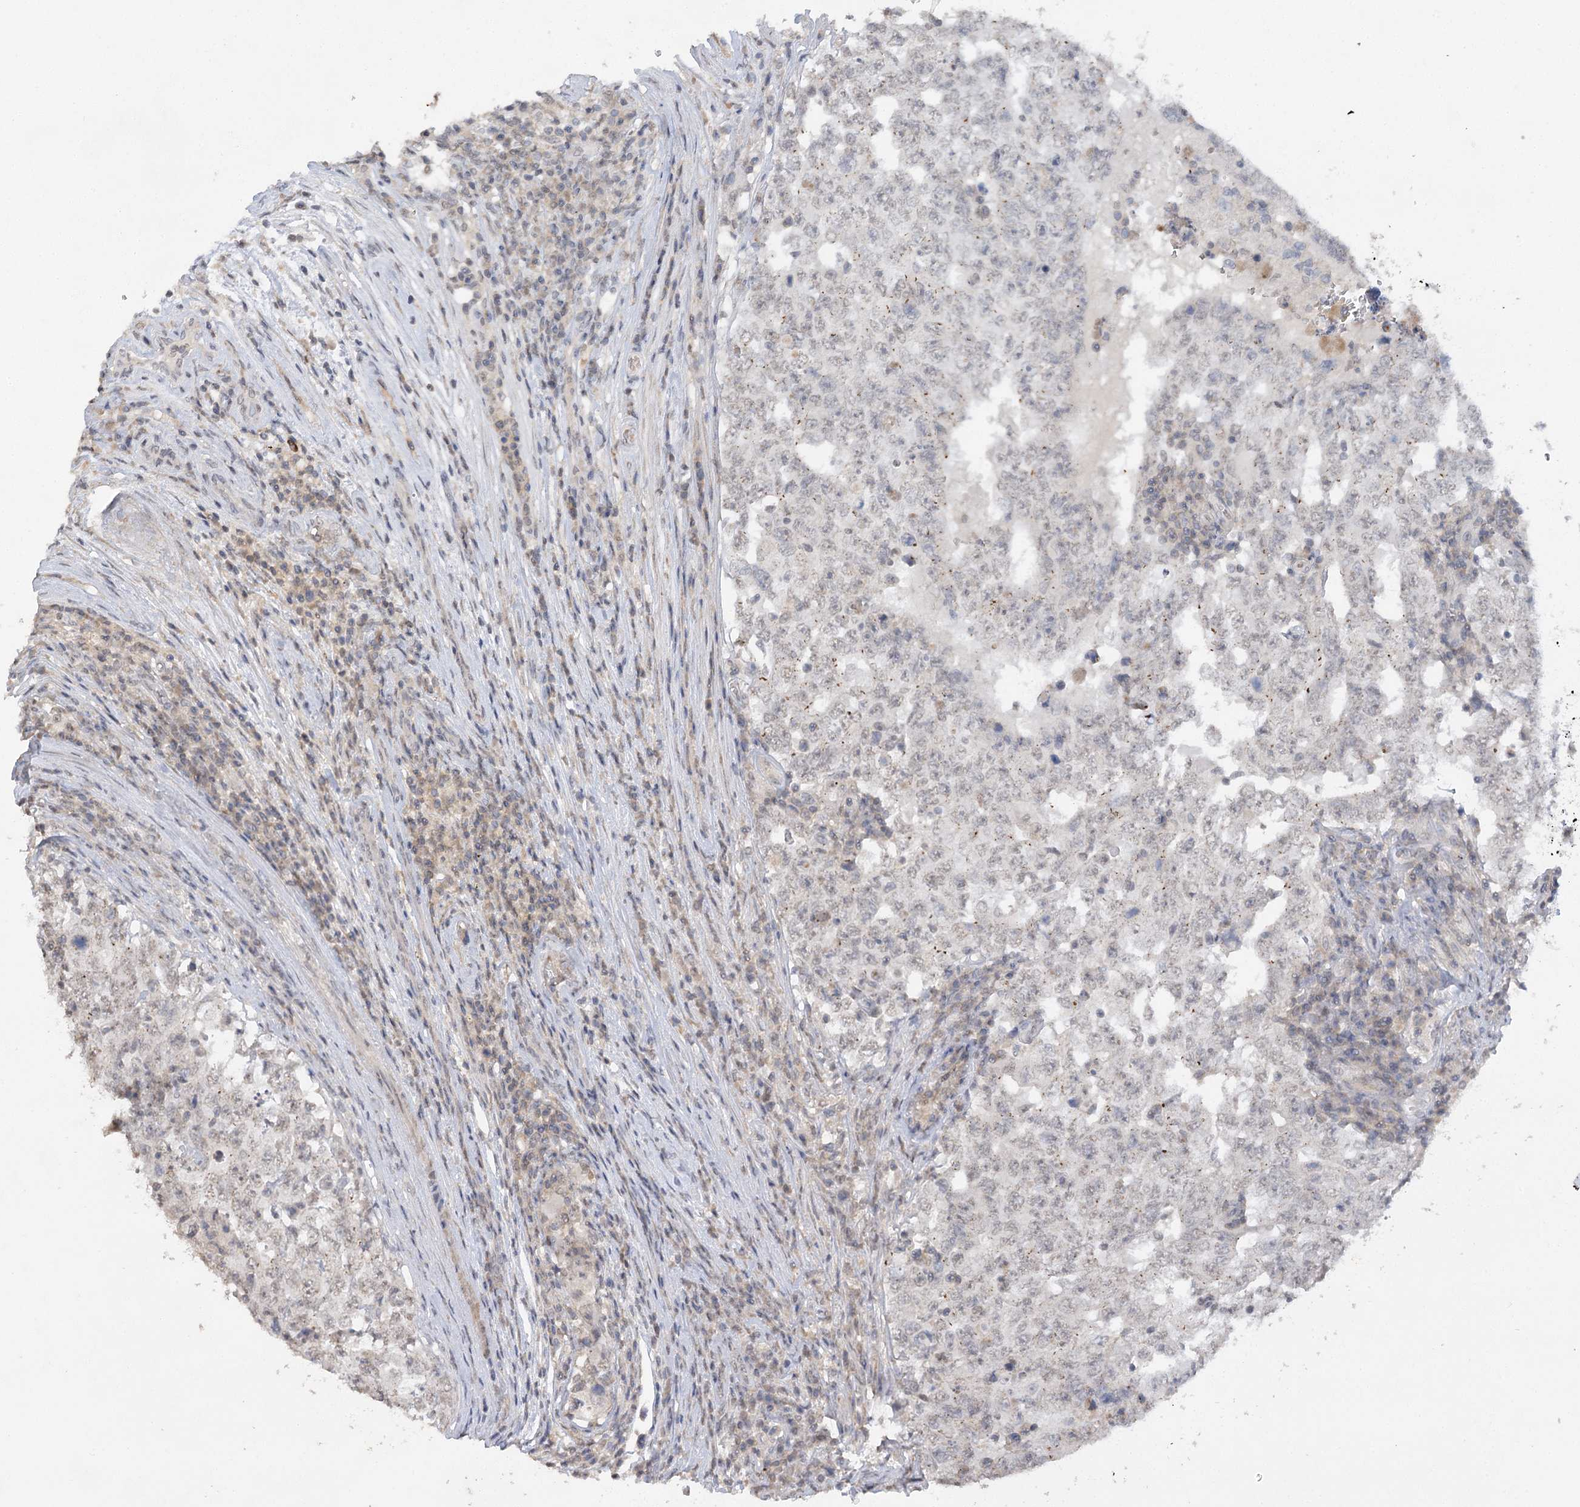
{"staining": {"intensity": "weak", "quantity": "<25%", "location": "cytoplasmic/membranous"}, "tissue": "testis cancer", "cell_type": "Tumor cells", "image_type": "cancer", "snomed": [{"axis": "morphology", "description": "Carcinoma, Embryonal, NOS"}, {"axis": "topography", "description": "Testis"}], "caption": "An immunohistochemistry image of testis embryonal carcinoma is shown. There is no staining in tumor cells of testis embryonal carcinoma.", "gene": "TRAF3IP1", "patient": {"sex": "male", "age": 26}}